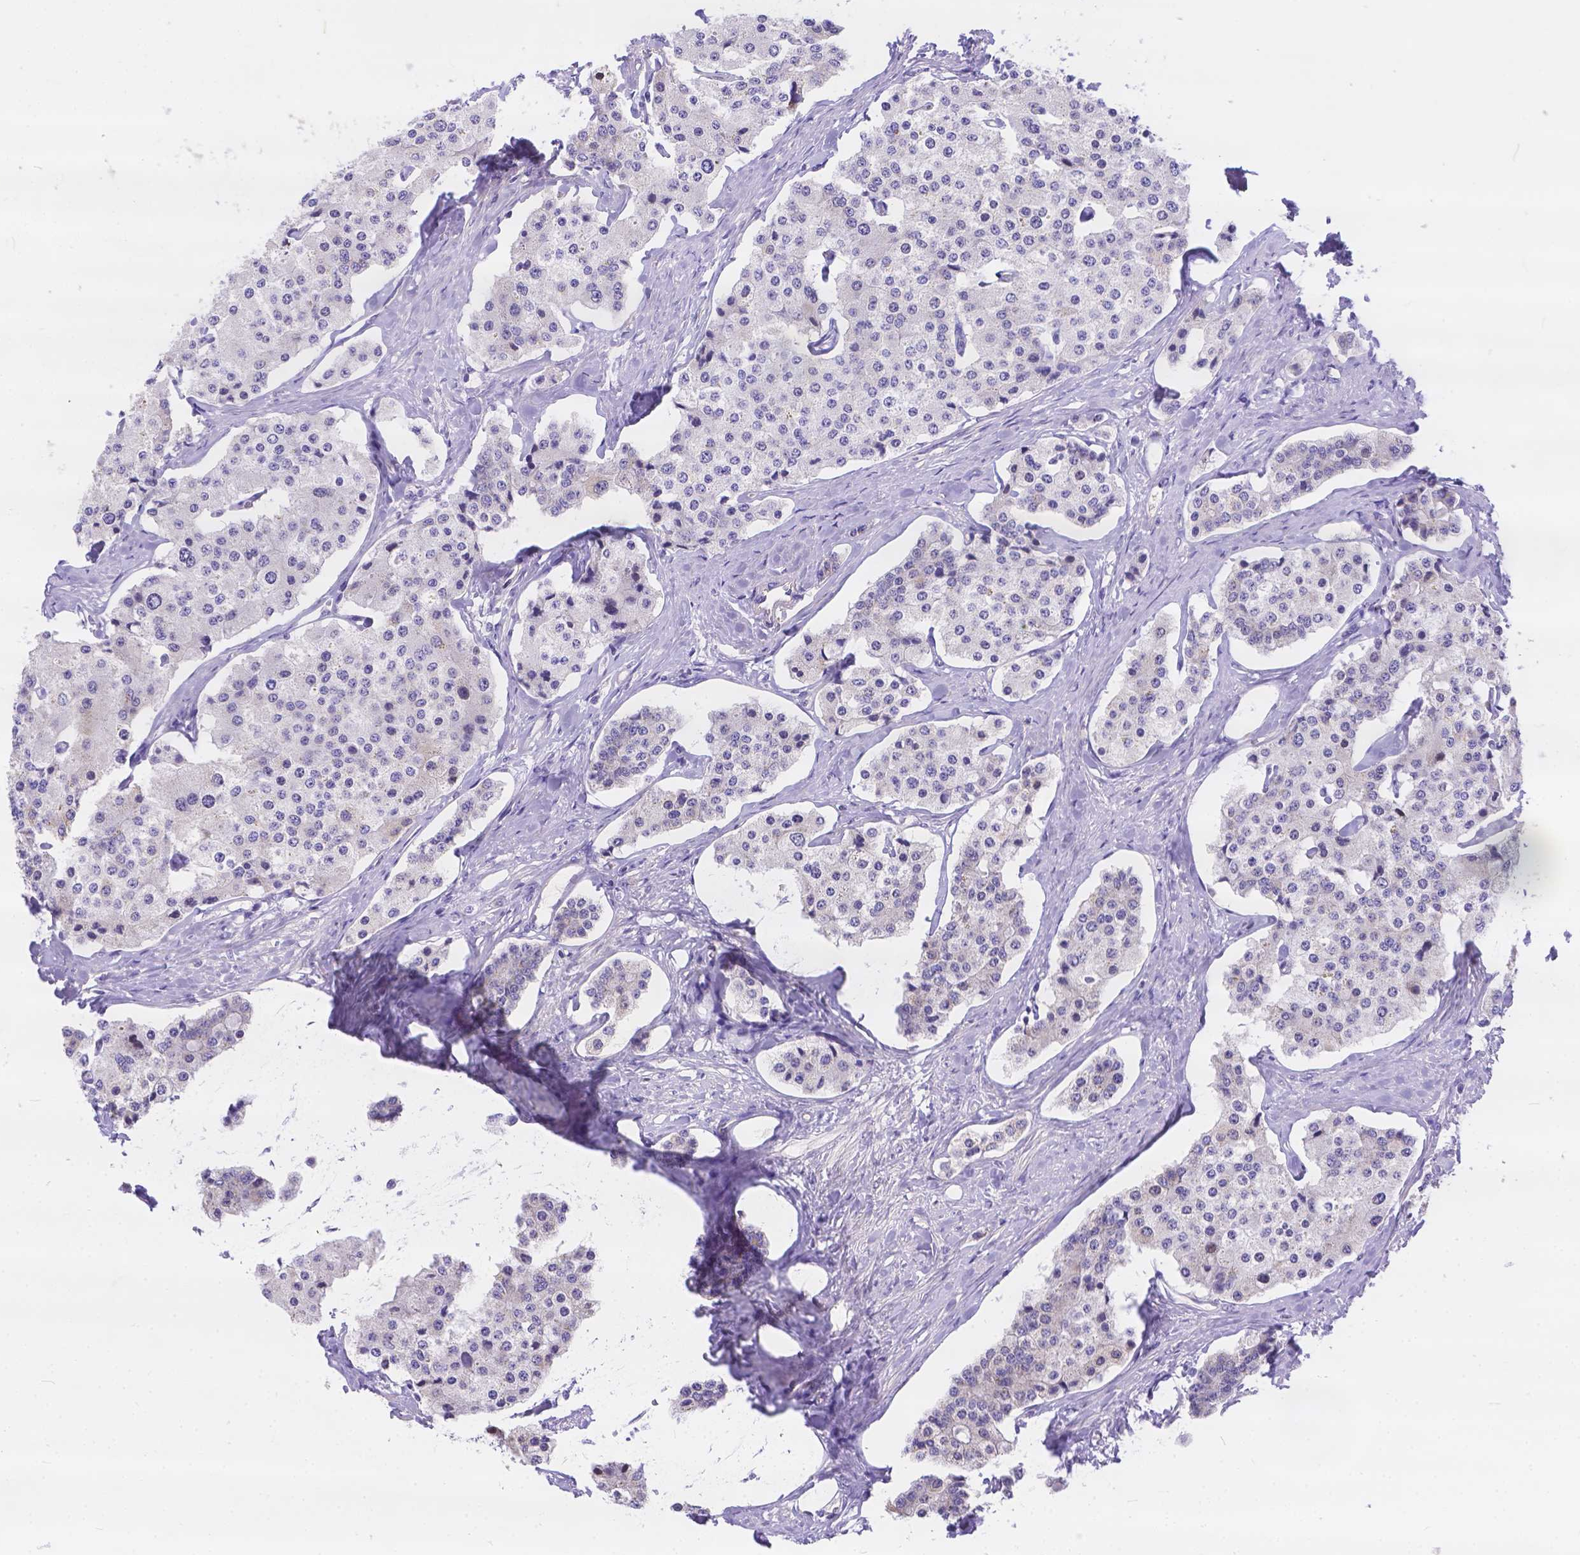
{"staining": {"intensity": "negative", "quantity": "none", "location": "none"}, "tissue": "carcinoid", "cell_type": "Tumor cells", "image_type": "cancer", "snomed": [{"axis": "morphology", "description": "Carcinoid, malignant, NOS"}, {"axis": "topography", "description": "Small intestine"}], "caption": "An immunohistochemistry image of carcinoid is shown. There is no staining in tumor cells of carcinoid.", "gene": "DLEC1", "patient": {"sex": "female", "age": 65}}